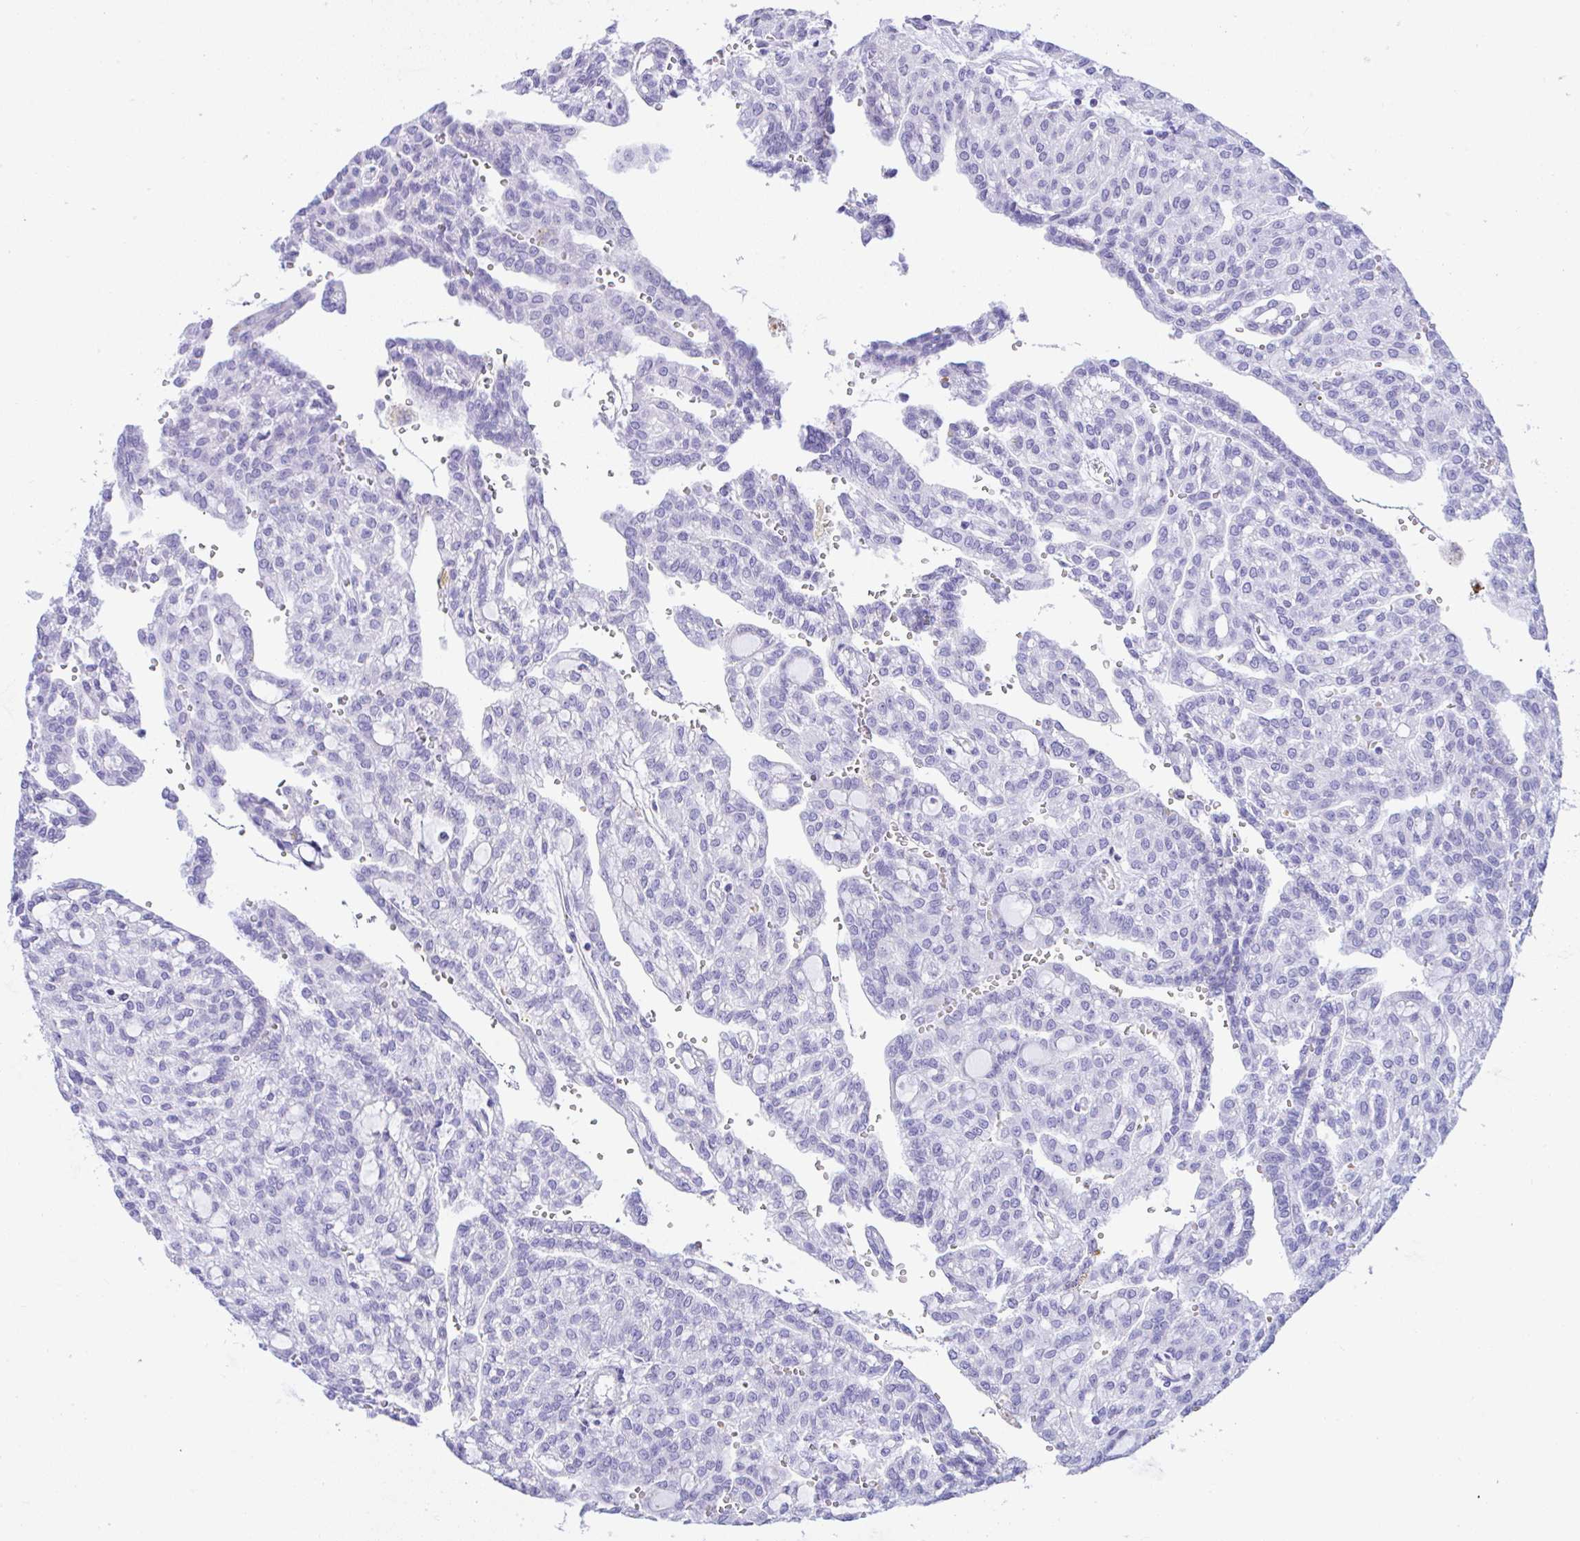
{"staining": {"intensity": "negative", "quantity": "none", "location": "none"}, "tissue": "renal cancer", "cell_type": "Tumor cells", "image_type": "cancer", "snomed": [{"axis": "morphology", "description": "Adenocarcinoma, NOS"}, {"axis": "topography", "description": "Kidney"}], "caption": "Renal cancer was stained to show a protein in brown. There is no significant expression in tumor cells. (Stains: DAB immunohistochemistry (IHC) with hematoxylin counter stain, Microscopy: brightfield microscopy at high magnification).", "gene": "SEL1L2", "patient": {"sex": "male", "age": 63}}